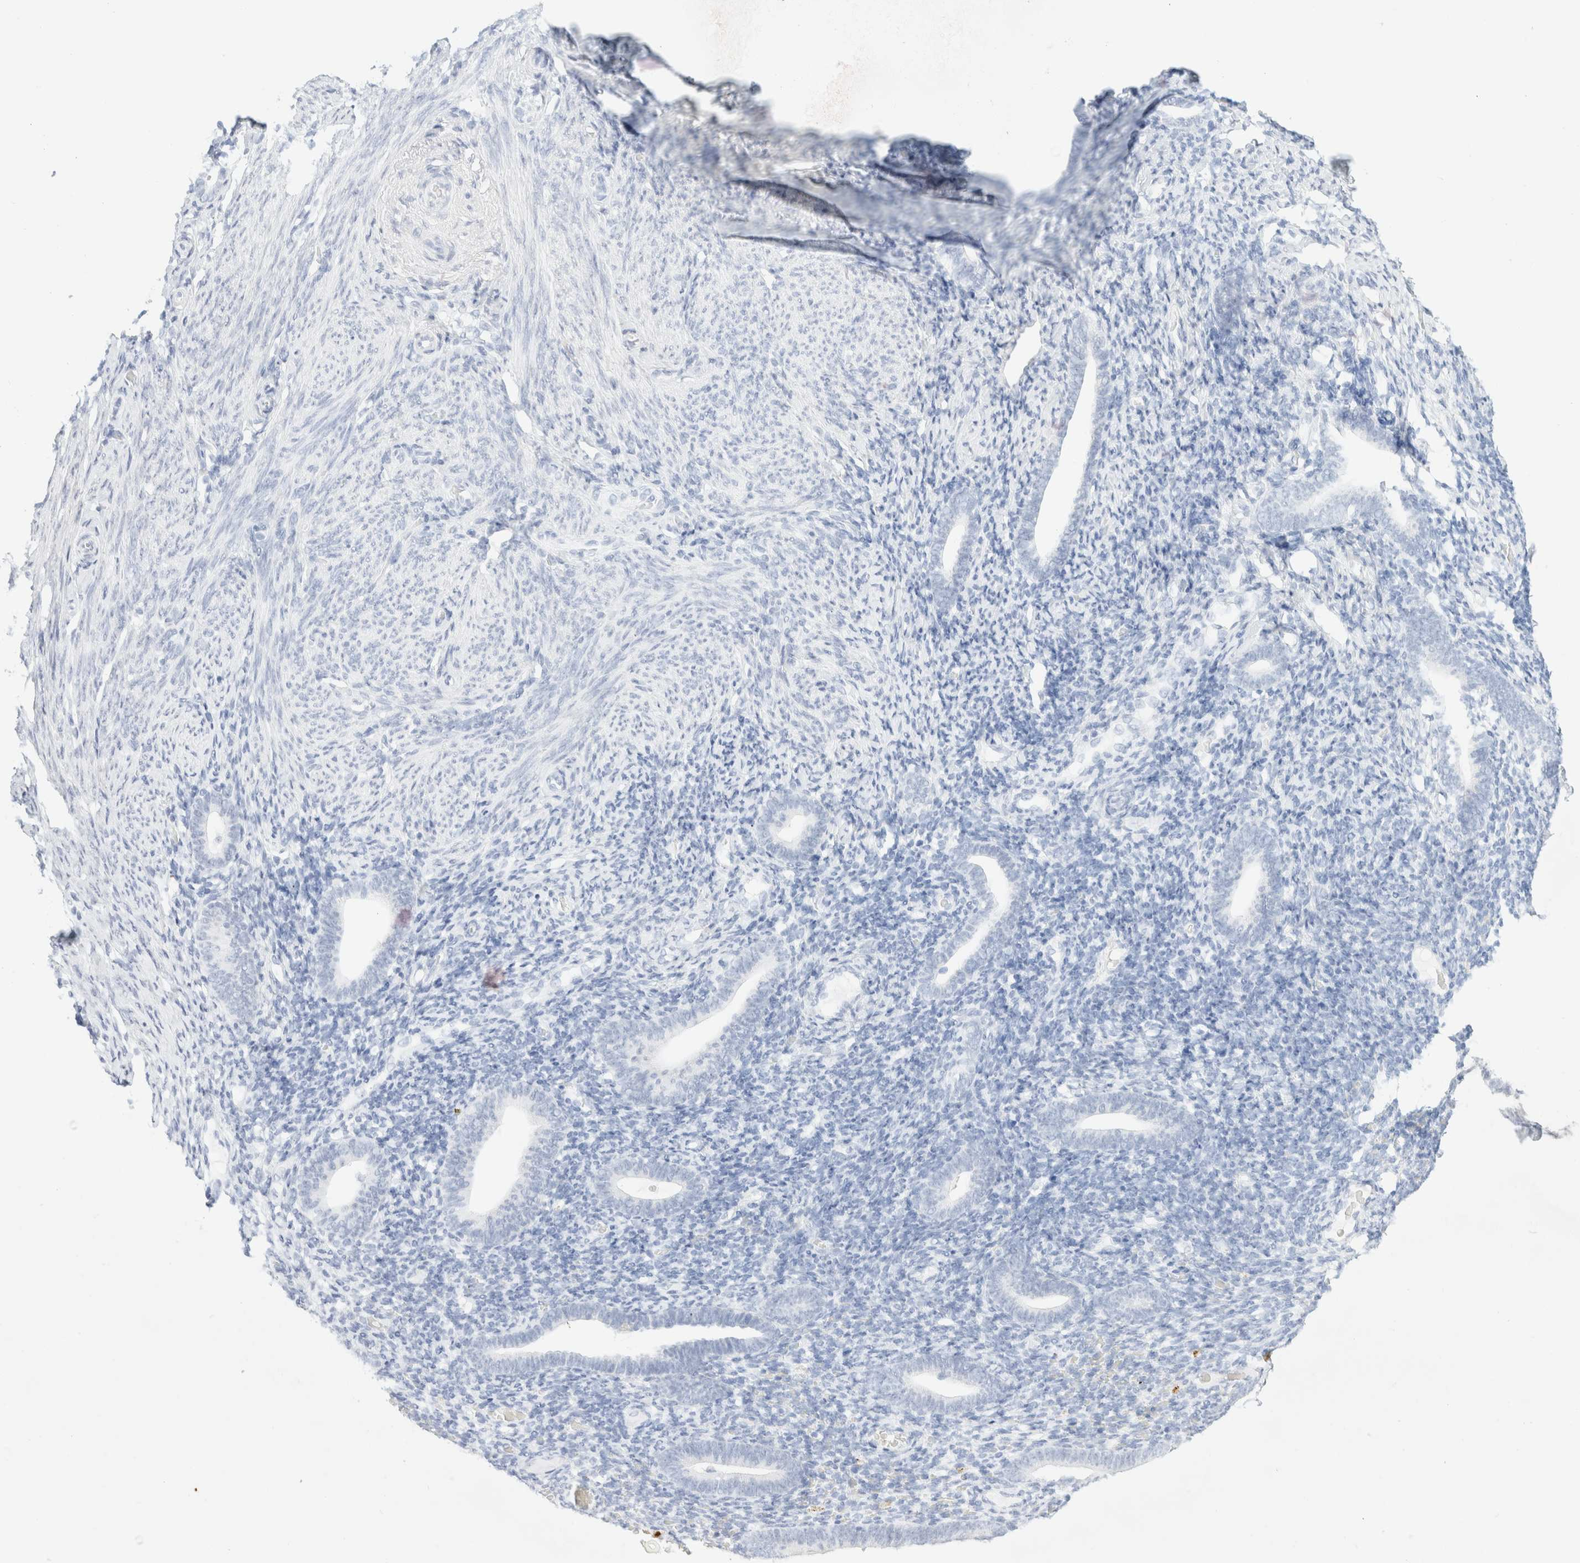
{"staining": {"intensity": "negative", "quantity": "none", "location": "none"}, "tissue": "endometrium", "cell_type": "Cells in endometrial stroma", "image_type": "normal", "snomed": [{"axis": "morphology", "description": "Normal tissue, NOS"}, {"axis": "topography", "description": "Endometrium"}], "caption": "This micrograph is of normal endometrium stained with immunohistochemistry (IHC) to label a protein in brown with the nuclei are counter-stained blue. There is no positivity in cells in endometrial stroma.", "gene": "KRT15", "patient": {"sex": "female", "age": 51}}